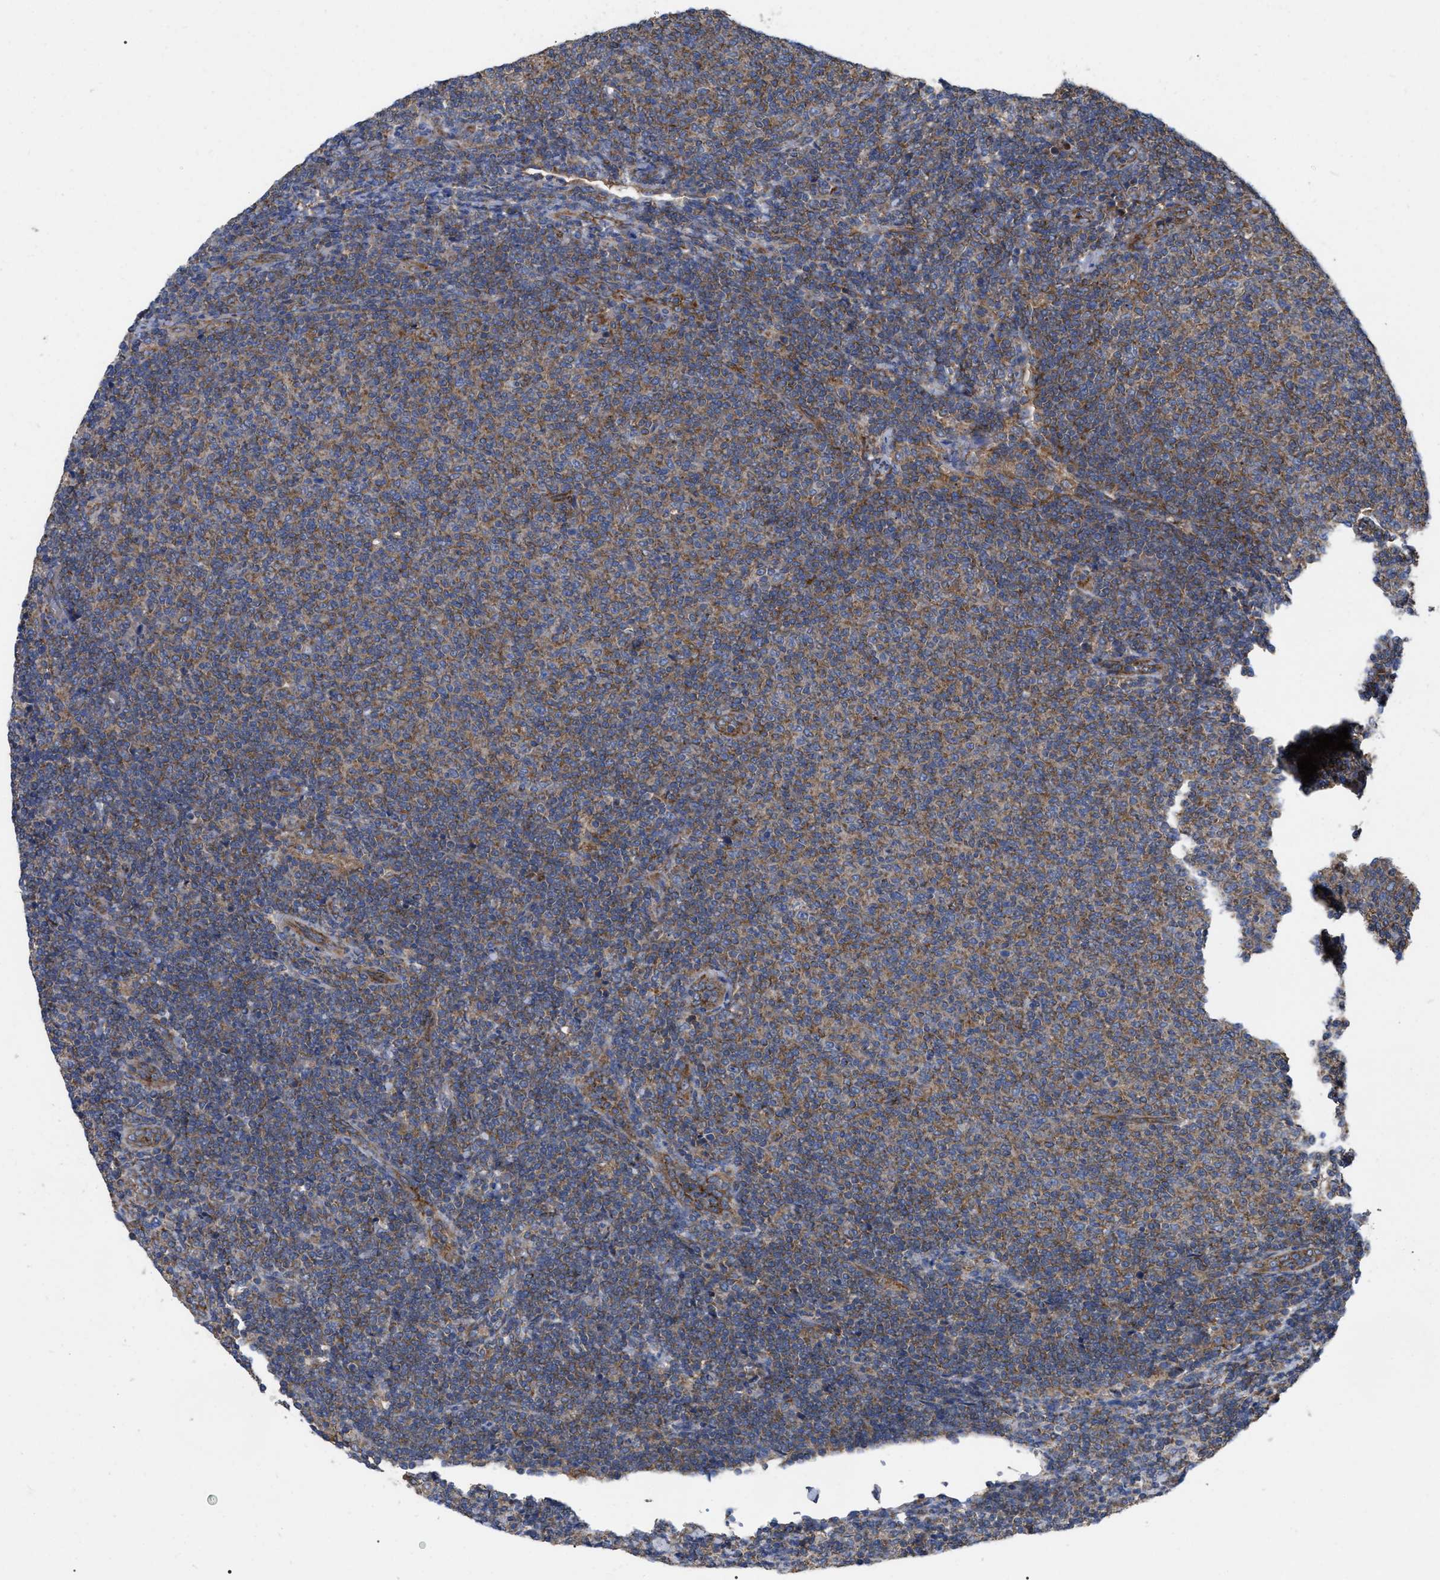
{"staining": {"intensity": "moderate", "quantity": ">75%", "location": "cytoplasmic/membranous"}, "tissue": "lymphoma", "cell_type": "Tumor cells", "image_type": "cancer", "snomed": [{"axis": "morphology", "description": "Malignant lymphoma, non-Hodgkin's type, Low grade"}, {"axis": "topography", "description": "Lymph node"}], "caption": "A photomicrograph showing moderate cytoplasmic/membranous positivity in approximately >75% of tumor cells in malignant lymphoma, non-Hodgkin's type (low-grade), as visualized by brown immunohistochemical staining.", "gene": "FAM120A", "patient": {"sex": "male", "age": 66}}